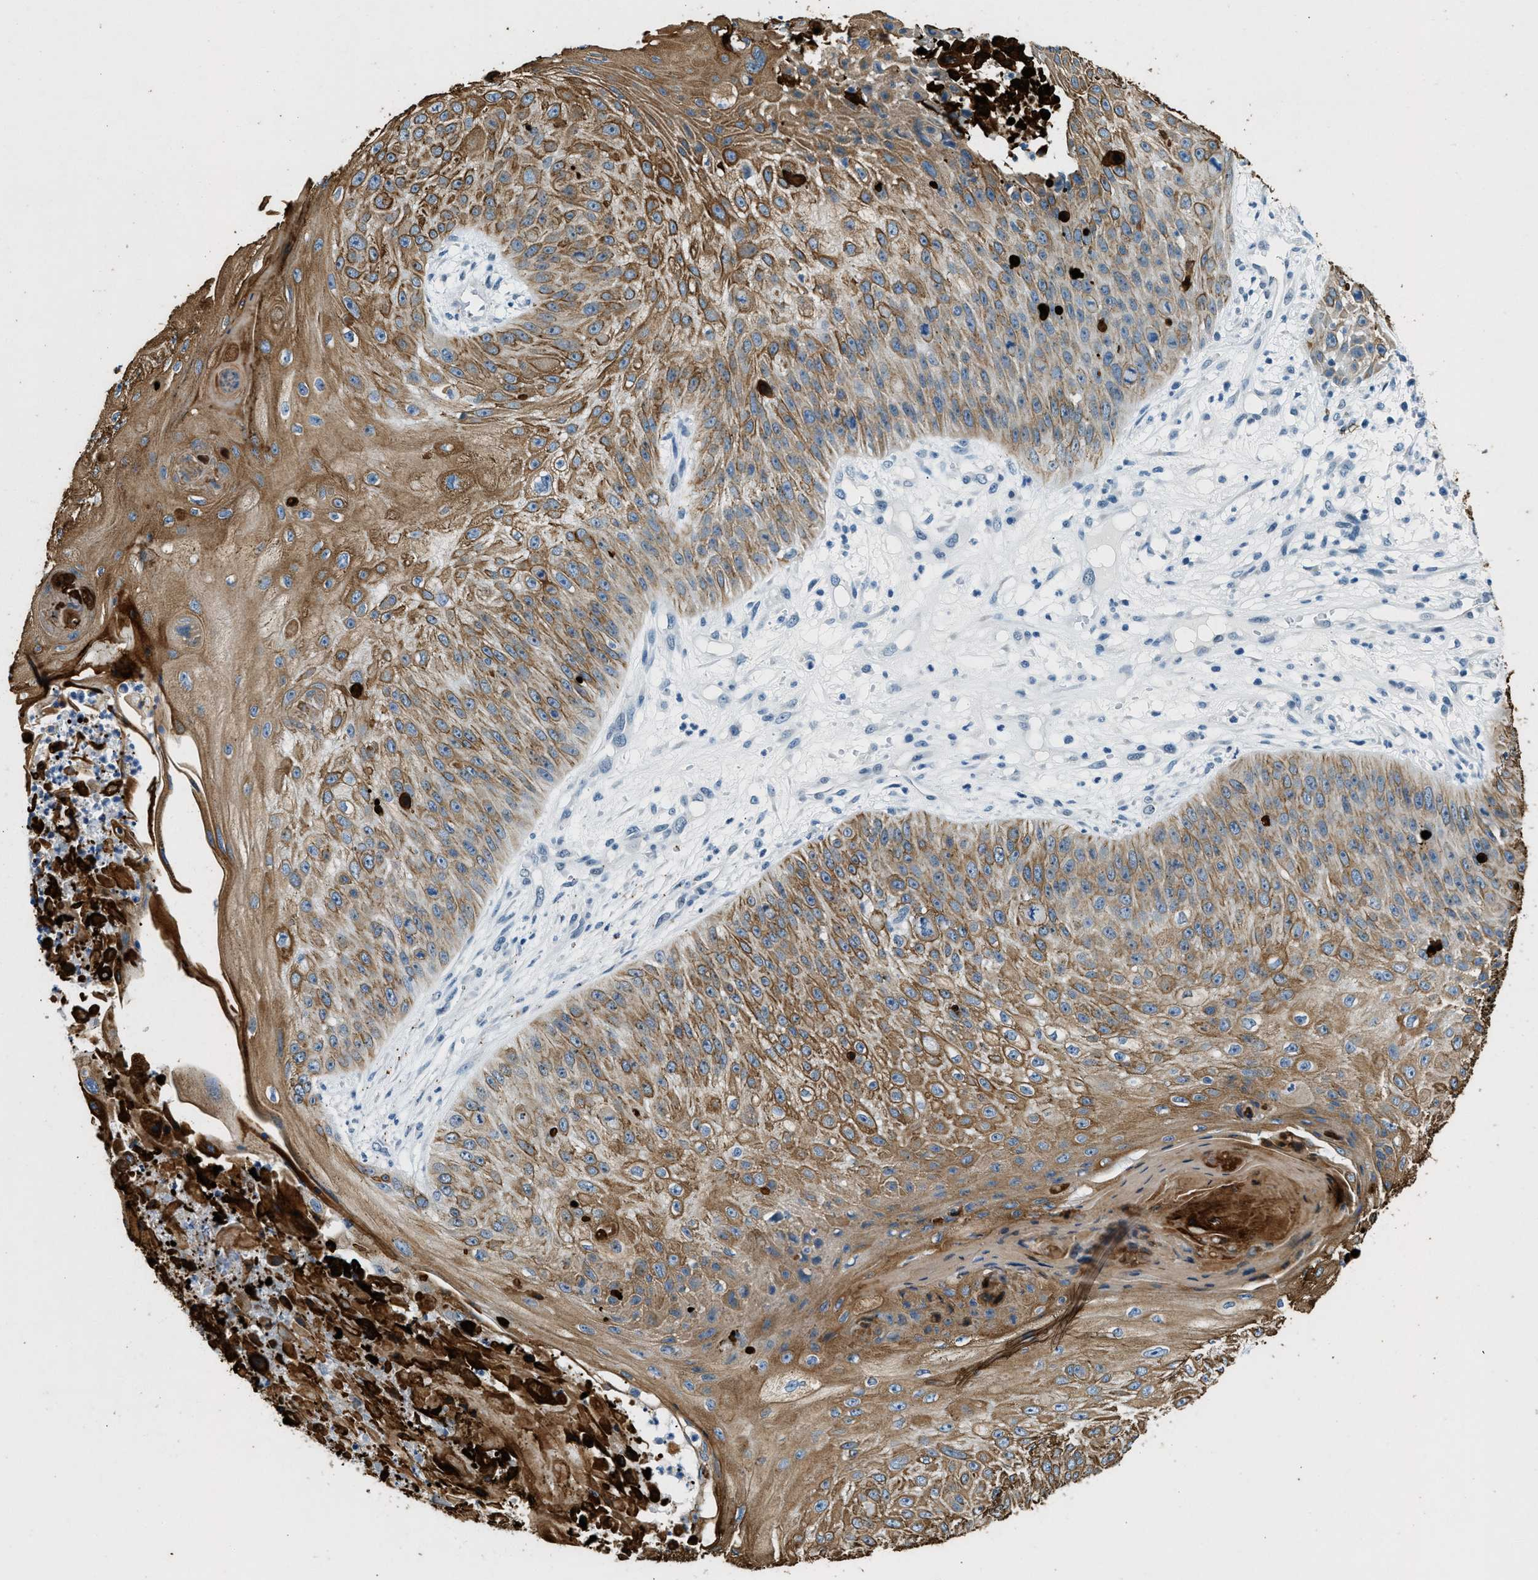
{"staining": {"intensity": "moderate", "quantity": ">75%", "location": "cytoplasmic/membranous"}, "tissue": "skin cancer", "cell_type": "Tumor cells", "image_type": "cancer", "snomed": [{"axis": "morphology", "description": "Squamous cell carcinoma, NOS"}, {"axis": "topography", "description": "Skin"}], "caption": "Immunohistochemistry (IHC) staining of skin cancer, which reveals medium levels of moderate cytoplasmic/membranous expression in approximately >75% of tumor cells indicating moderate cytoplasmic/membranous protein staining. The staining was performed using DAB (brown) for protein detection and nuclei were counterstained in hematoxylin (blue).", "gene": "CFAP20", "patient": {"sex": "female", "age": 80}}